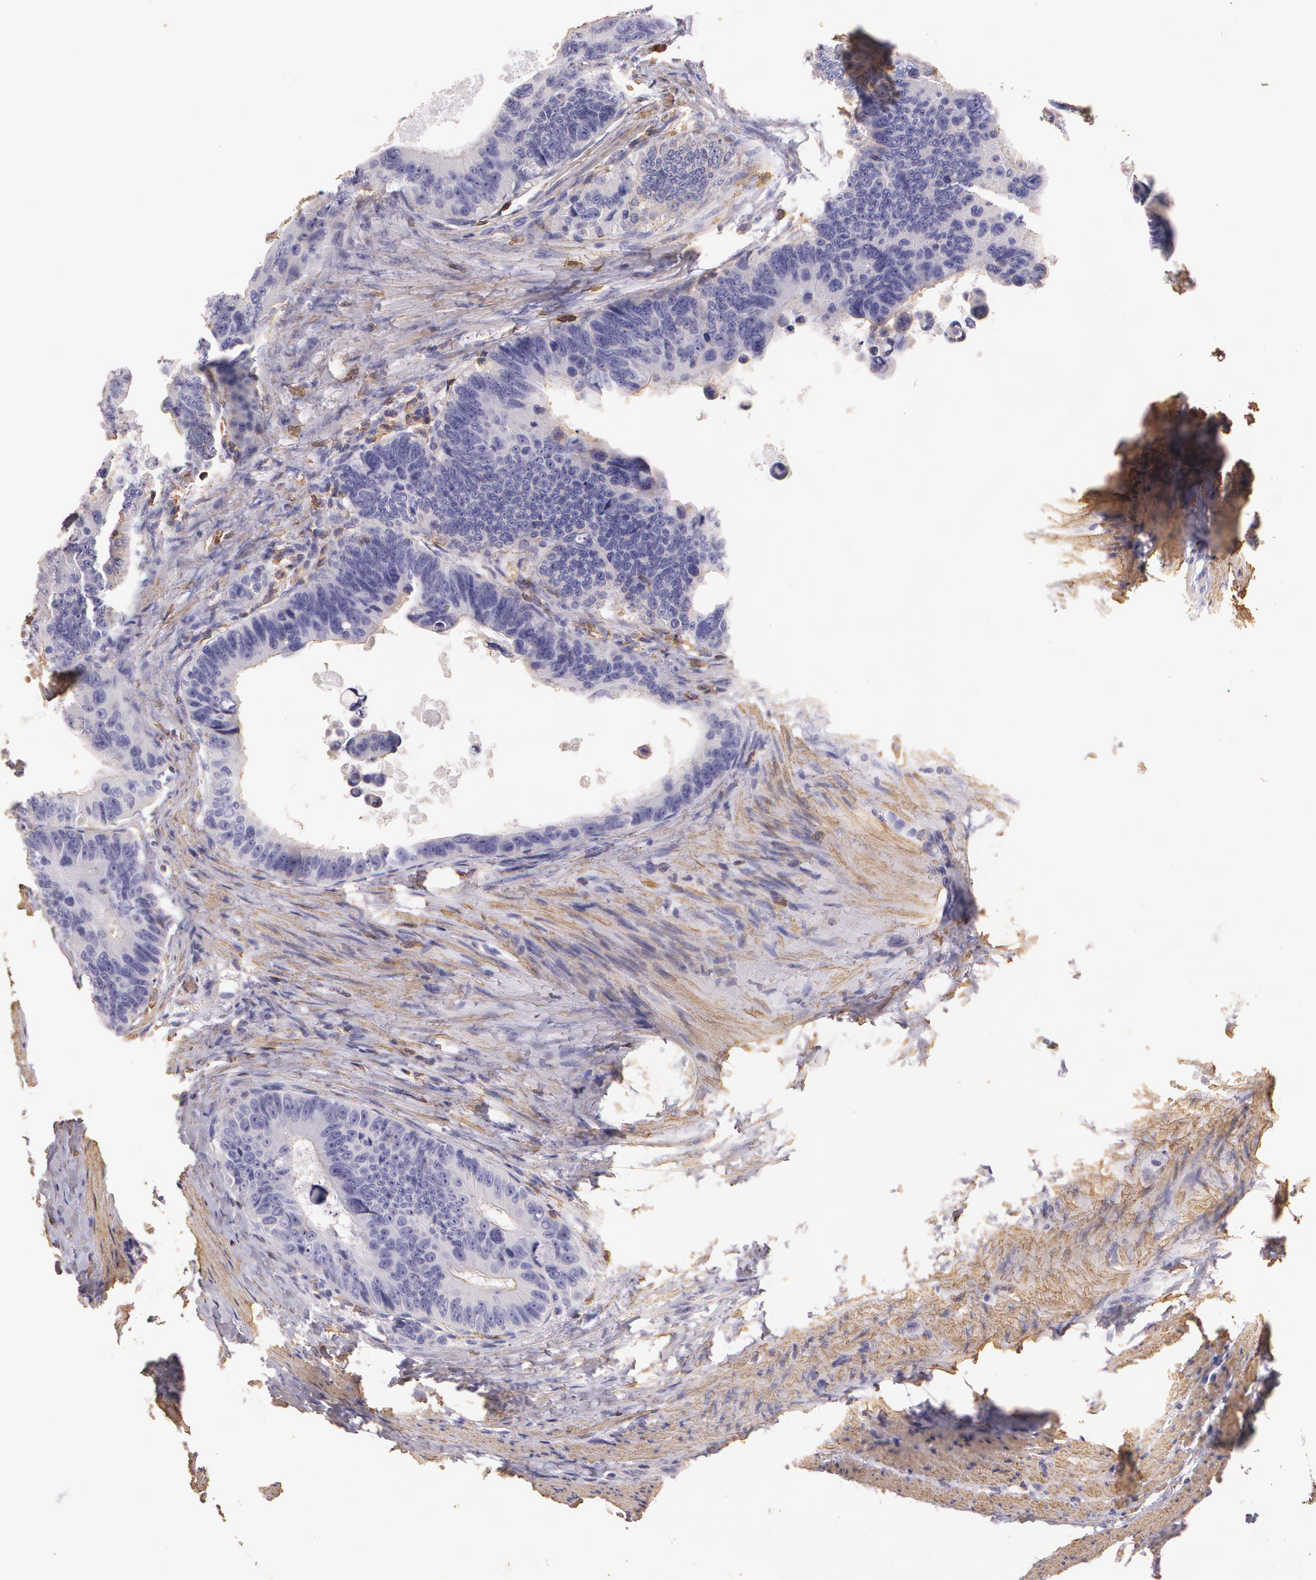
{"staining": {"intensity": "negative", "quantity": "none", "location": "none"}, "tissue": "colorectal cancer", "cell_type": "Tumor cells", "image_type": "cancer", "snomed": [{"axis": "morphology", "description": "Adenocarcinoma, NOS"}, {"axis": "topography", "description": "Colon"}], "caption": "Immunohistochemistry (IHC) of colorectal cancer (adenocarcinoma) demonstrates no expression in tumor cells. (DAB (3,3'-diaminobenzidine) IHC visualized using brightfield microscopy, high magnification).", "gene": "TGFBR1", "patient": {"sex": "female", "age": 55}}